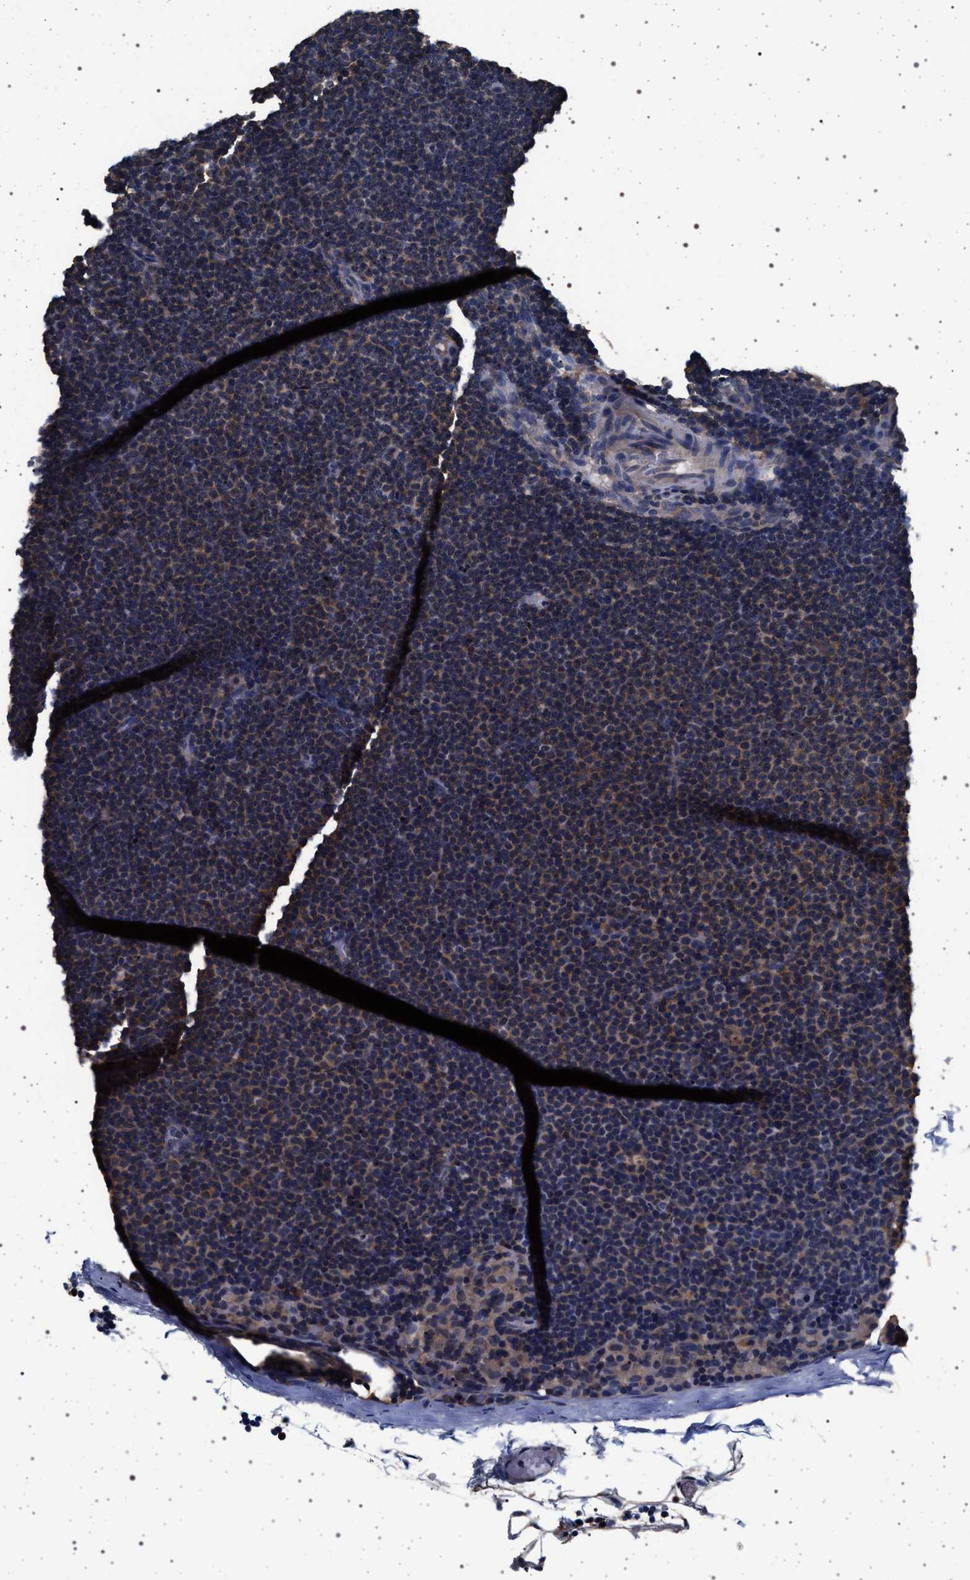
{"staining": {"intensity": "negative", "quantity": "none", "location": "none"}, "tissue": "lymphoma", "cell_type": "Tumor cells", "image_type": "cancer", "snomed": [{"axis": "morphology", "description": "Malignant lymphoma, non-Hodgkin's type, Low grade"}, {"axis": "topography", "description": "Lymph node"}], "caption": "Immunohistochemistry (IHC) photomicrograph of human lymphoma stained for a protein (brown), which demonstrates no expression in tumor cells.", "gene": "MAP3K2", "patient": {"sex": "female", "age": 53}}